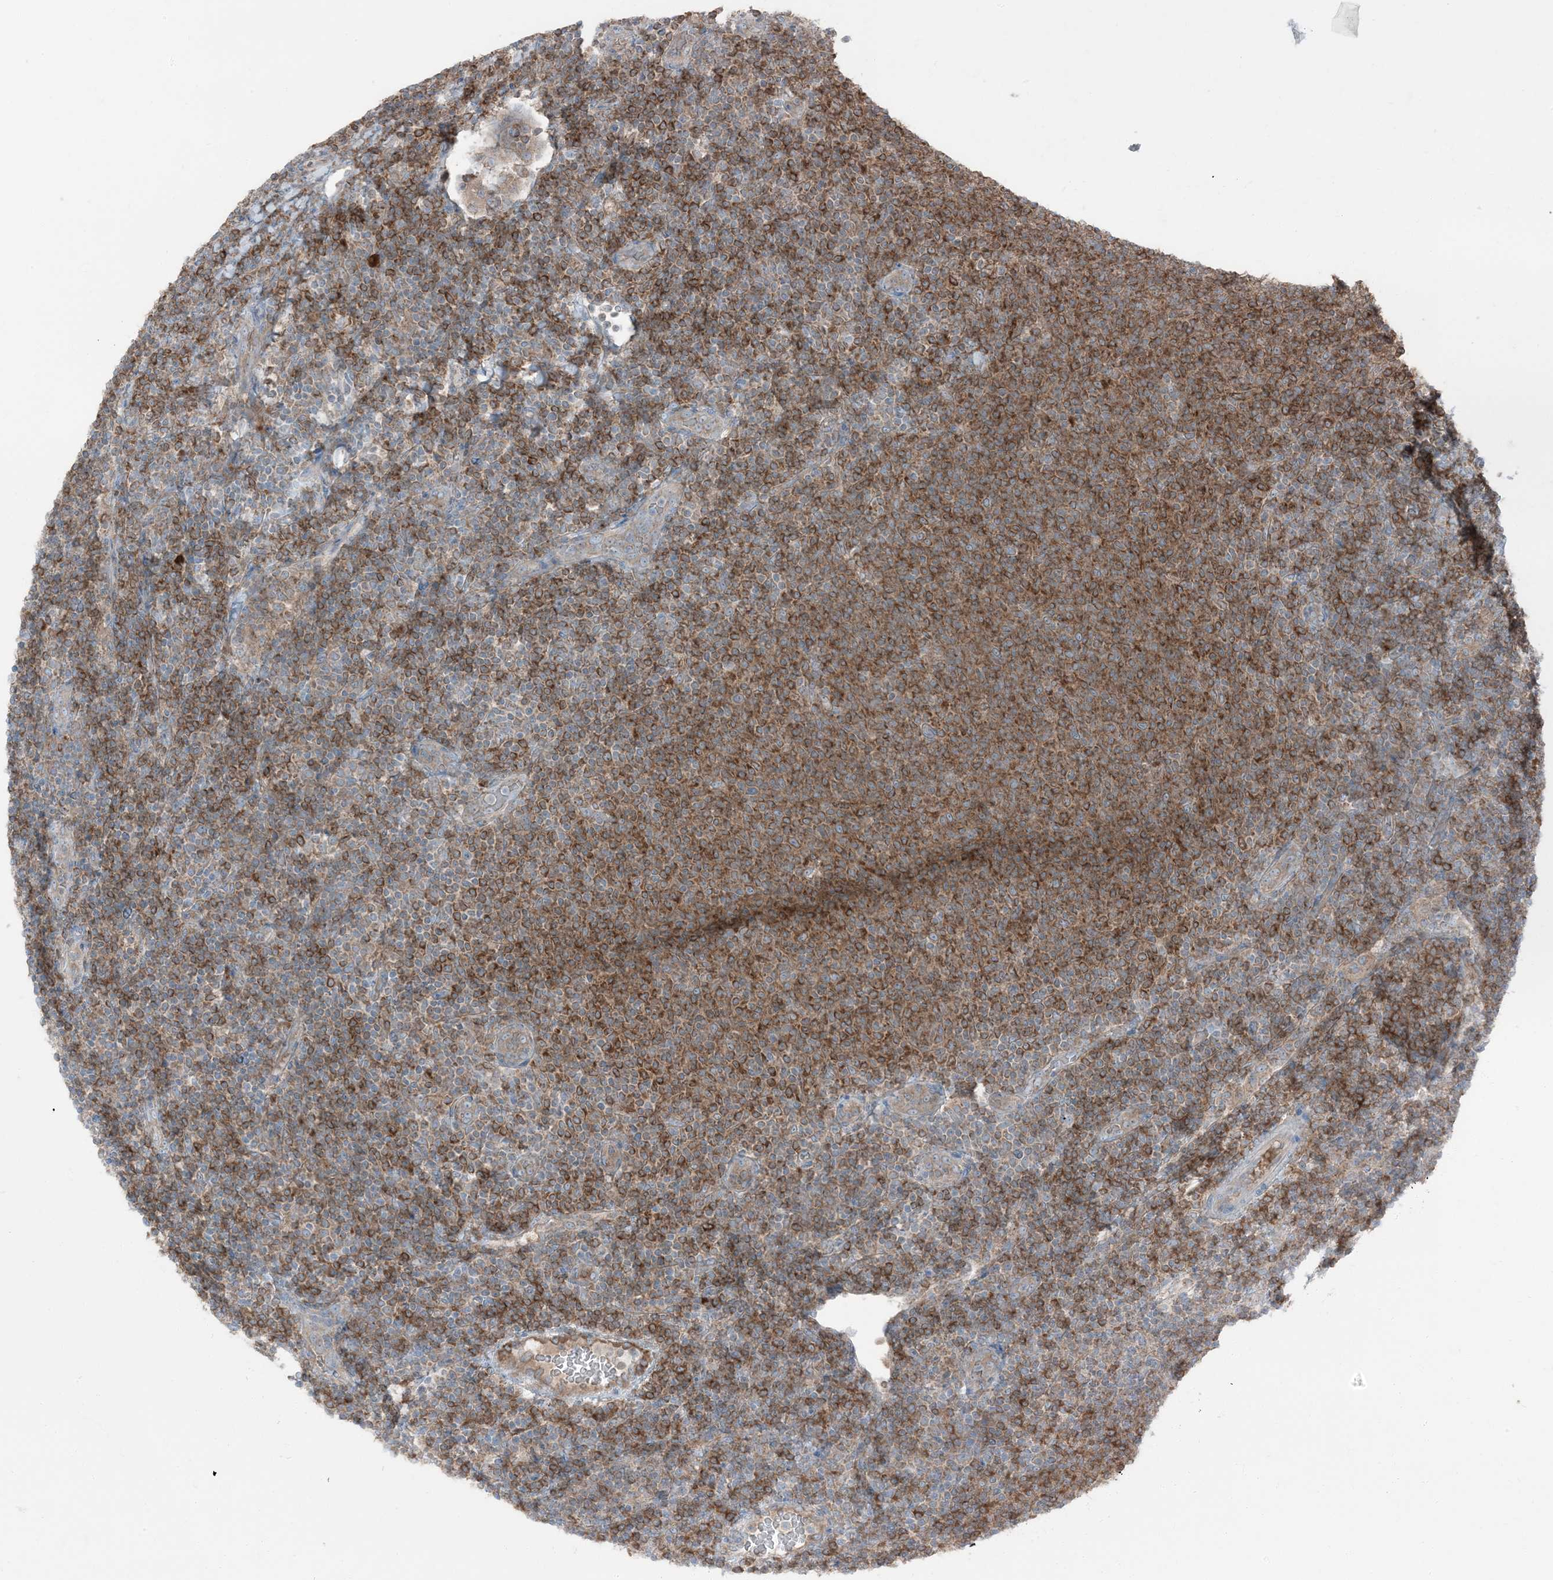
{"staining": {"intensity": "moderate", "quantity": ">75%", "location": "cytoplasmic/membranous"}, "tissue": "lymphoma", "cell_type": "Tumor cells", "image_type": "cancer", "snomed": [{"axis": "morphology", "description": "Malignant lymphoma, non-Hodgkin's type, Low grade"}, {"axis": "topography", "description": "Lymph node"}], "caption": "High-magnification brightfield microscopy of low-grade malignant lymphoma, non-Hodgkin's type stained with DAB (3,3'-diaminobenzidine) (brown) and counterstained with hematoxylin (blue). tumor cells exhibit moderate cytoplasmic/membranous staining is appreciated in about>75% of cells.", "gene": "RAB3GAP1", "patient": {"sex": "male", "age": 66}}